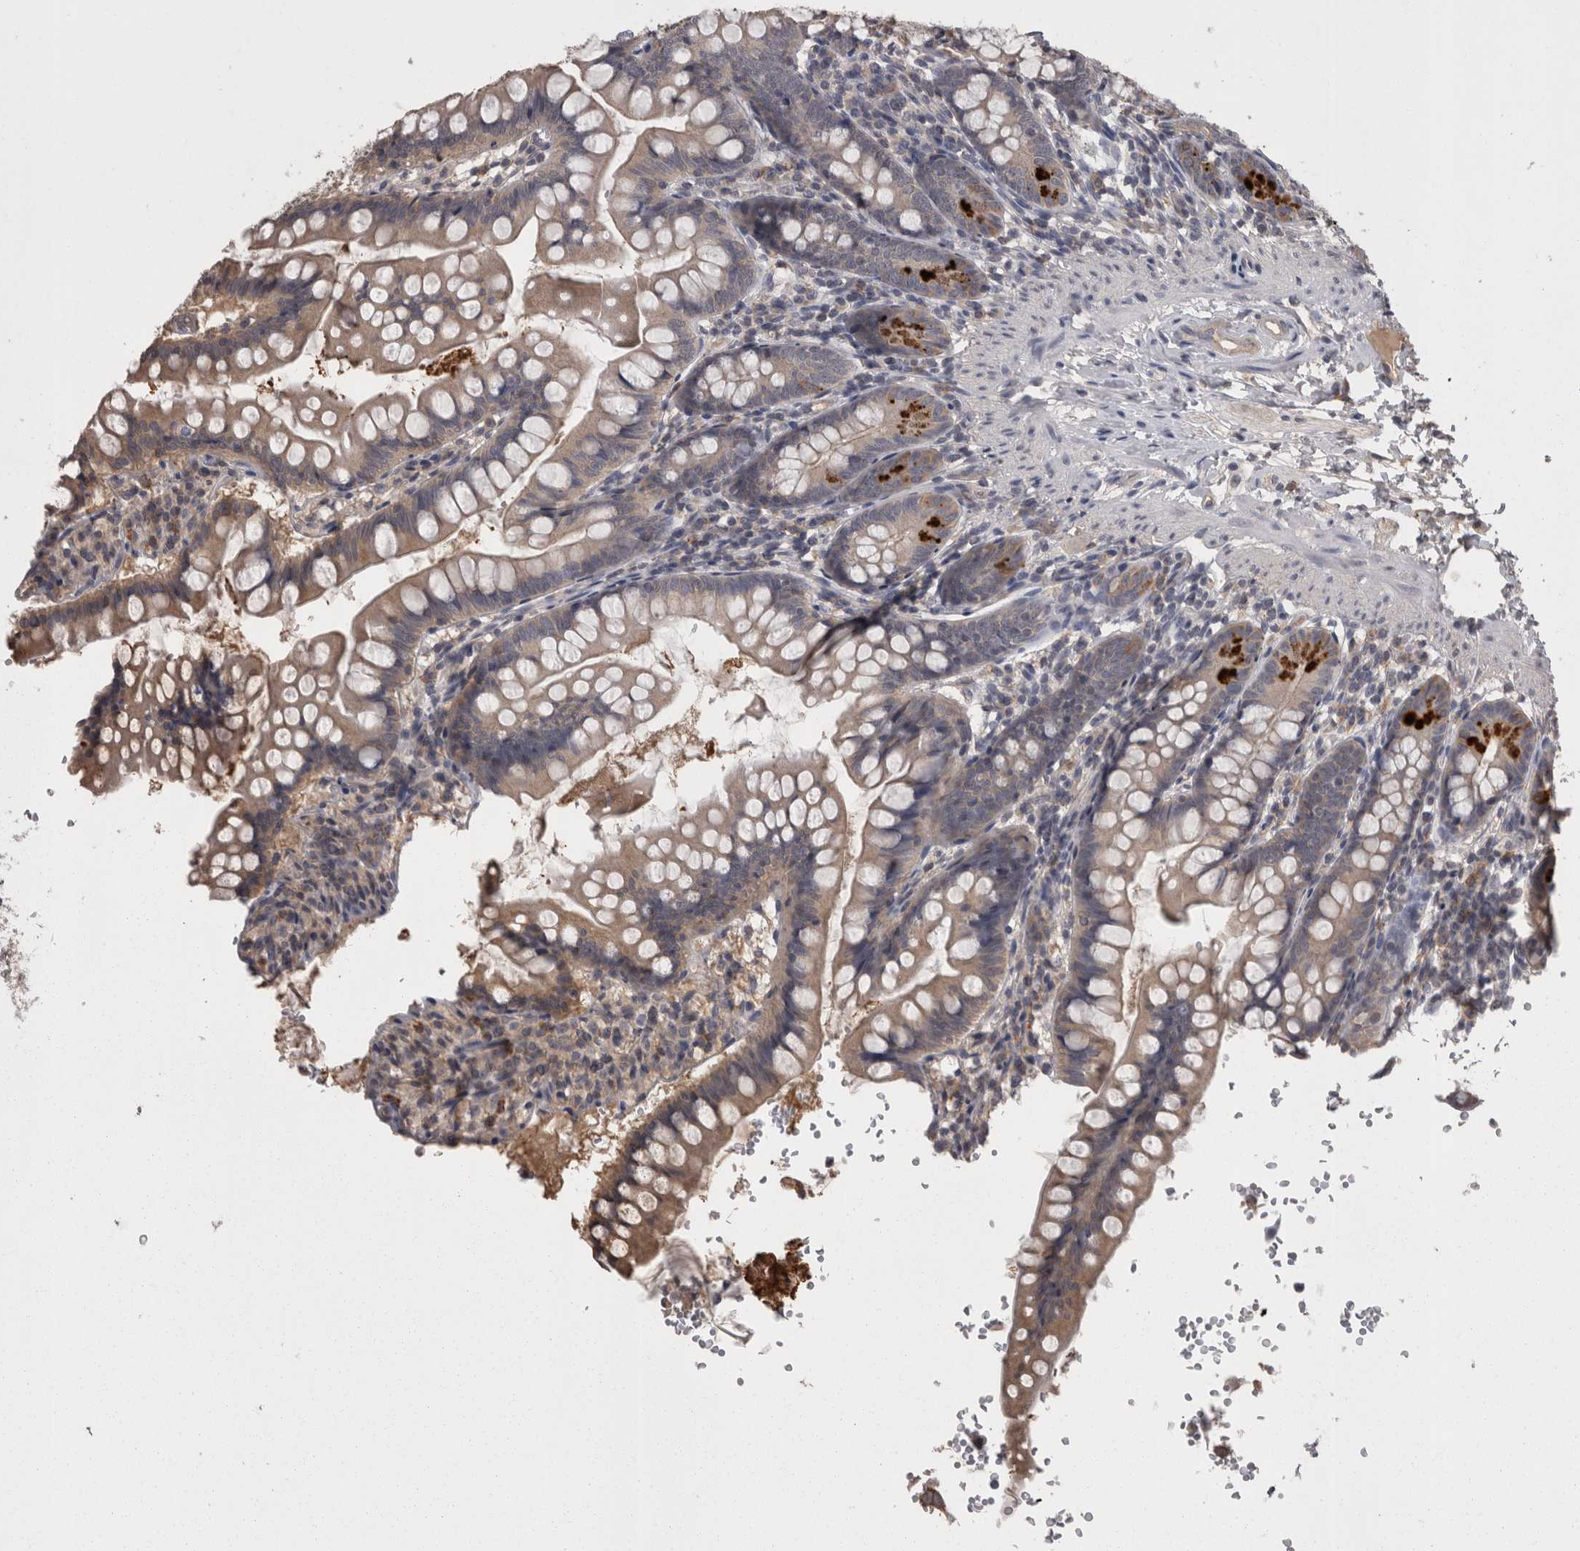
{"staining": {"intensity": "strong", "quantity": "<25%", "location": "cytoplasmic/membranous"}, "tissue": "small intestine", "cell_type": "Glandular cells", "image_type": "normal", "snomed": [{"axis": "morphology", "description": "Normal tissue, NOS"}, {"axis": "topography", "description": "Small intestine"}], "caption": "The photomicrograph demonstrates a brown stain indicating the presence of a protein in the cytoplasmic/membranous of glandular cells in small intestine. Immunohistochemistry (ihc) stains the protein in brown and the nuclei are stained blue.", "gene": "PON3", "patient": {"sex": "male", "age": 7}}